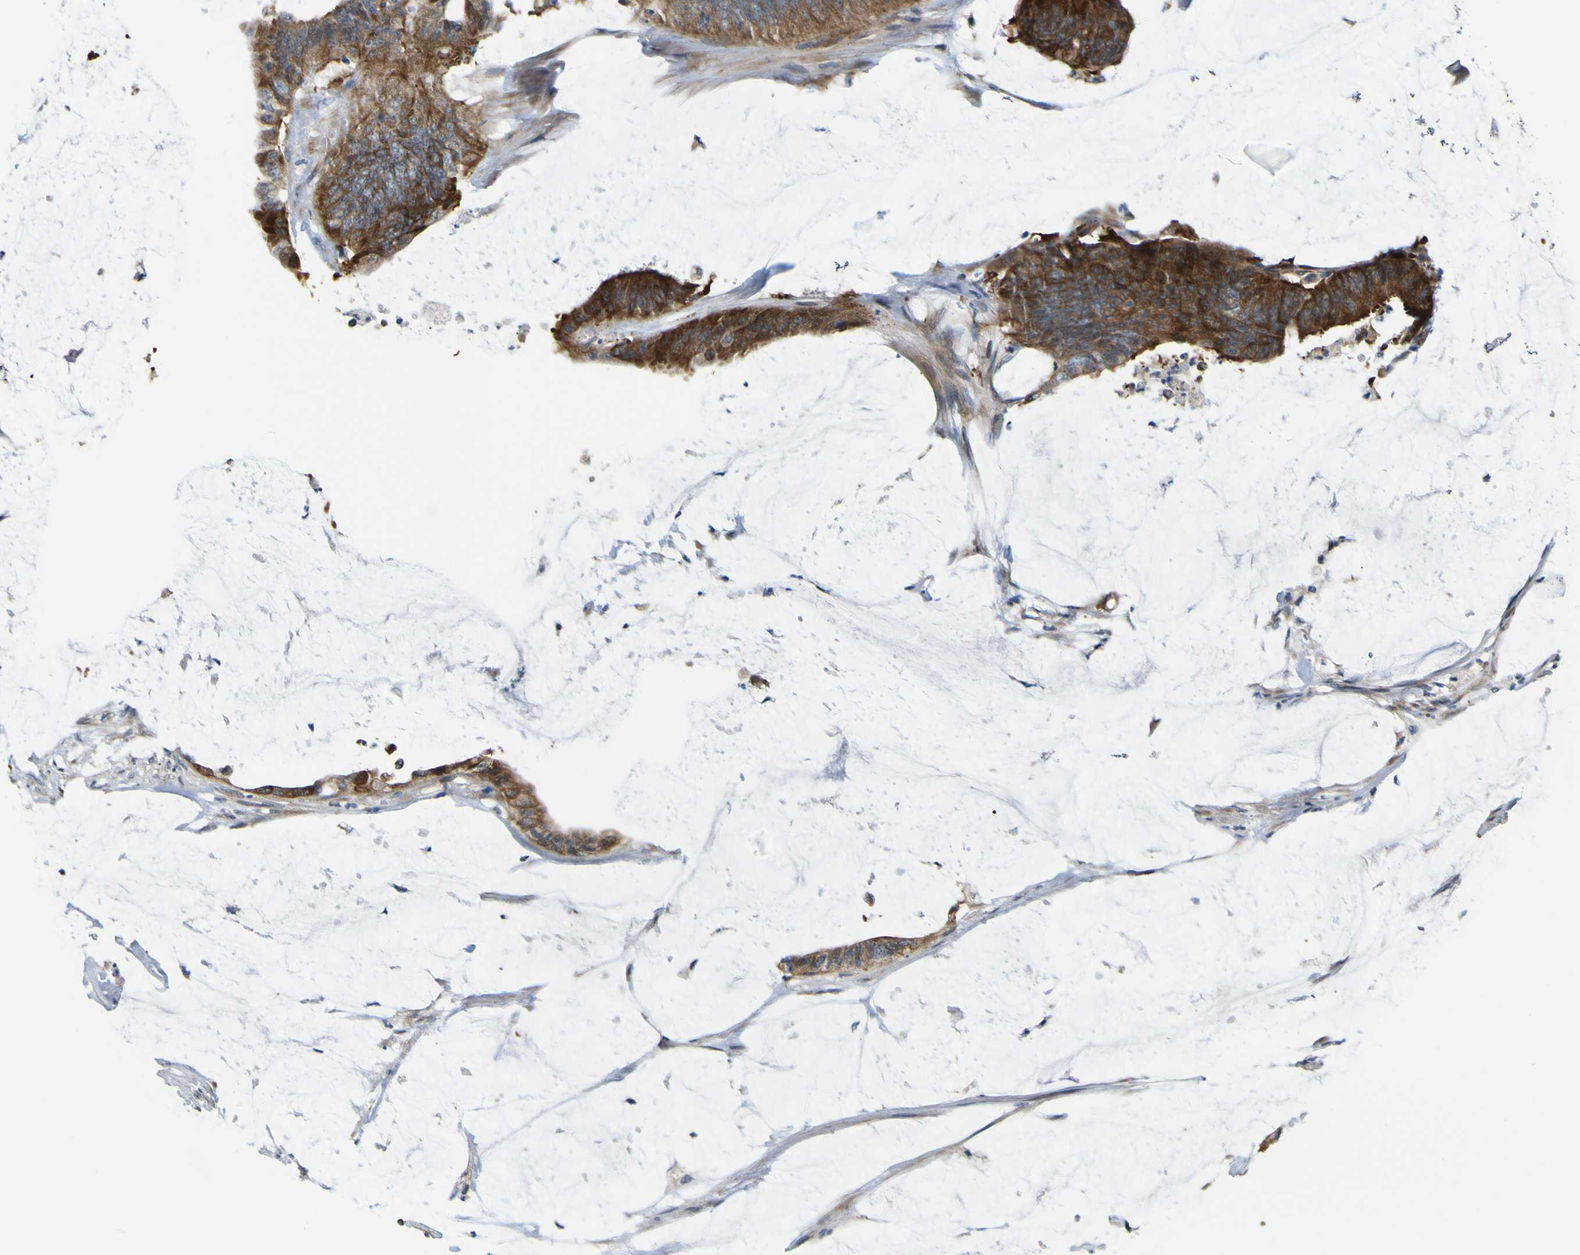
{"staining": {"intensity": "strong", "quantity": ">75%", "location": "cytoplasmic/membranous"}, "tissue": "colorectal cancer", "cell_type": "Tumor cells", "image_type": "cancer", "snomed": [{"axis": "morphology", "description": "Adenocarcinoma, NOS"}, {"axis": "topography", "description": "Rectum"}], "caption": "This micrograph displays IHC staining of colorectal adenocarcinoma, with high strong cytoplasmic/membranous staining in approximately >75% of tumor cells.", "gene": "JPH1", "patient": {"sex": "female", "age": 66}}